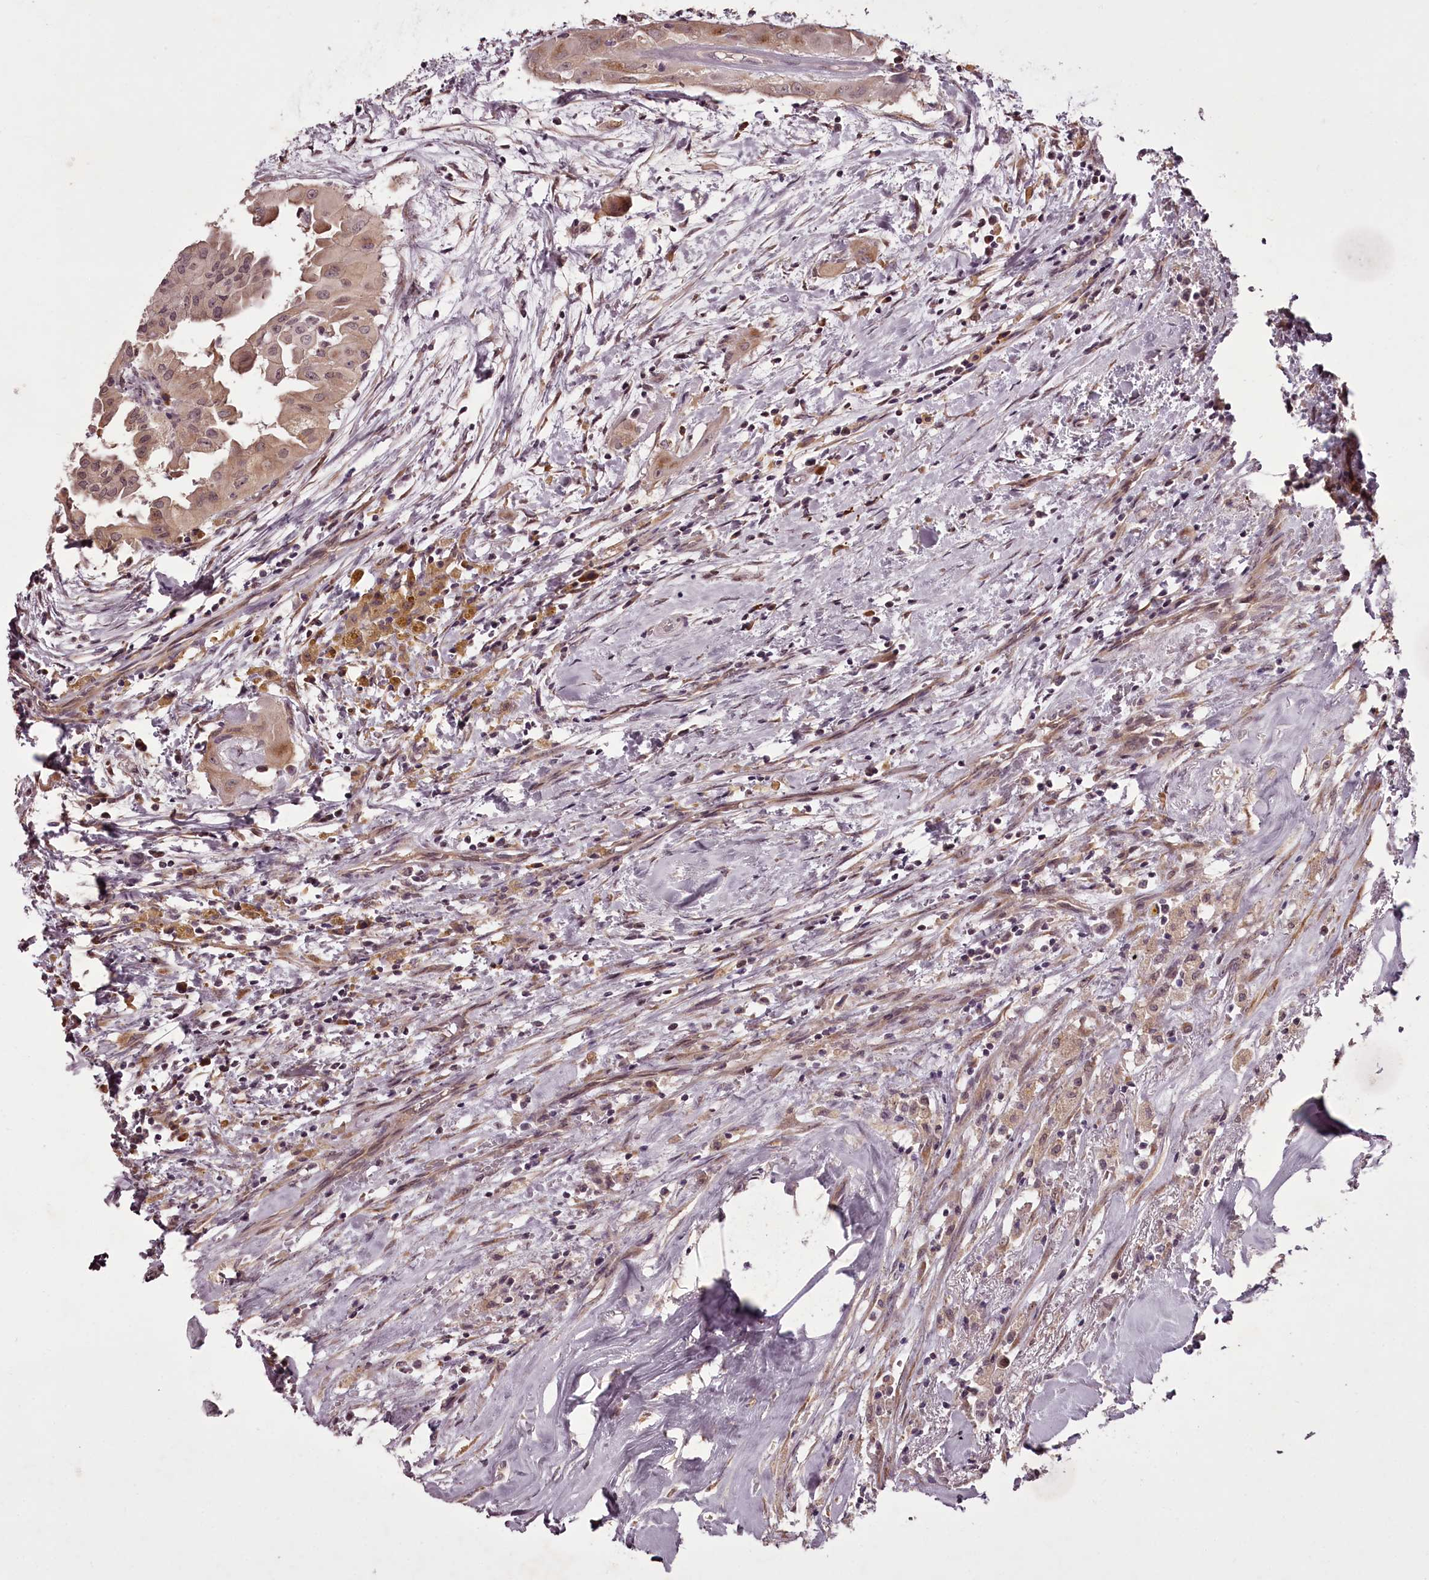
{"staining": {"intensity": "weak", "quantity": ">75%", "location": "cytoplasmic/membranous,nuclear"}, "tissue": "thyroid cancer", "cell_type": "Tumor cells", "image_type": "cancer", "snomed": [{"axis": "morphology", "description": "Papillary adenocarcinoma, NOS"}, {"axis": "topography", "description": "Thyroid gland"}], "caption": "Protein expression by IHC exhibits weak cytoplasmic/membranous and nuclear staining in approximately >75% of tumor cells in thyroid papillary adenocarcinoma.", "gene": "CCDC92", "patient": {"sex": "female", "age": 59}}